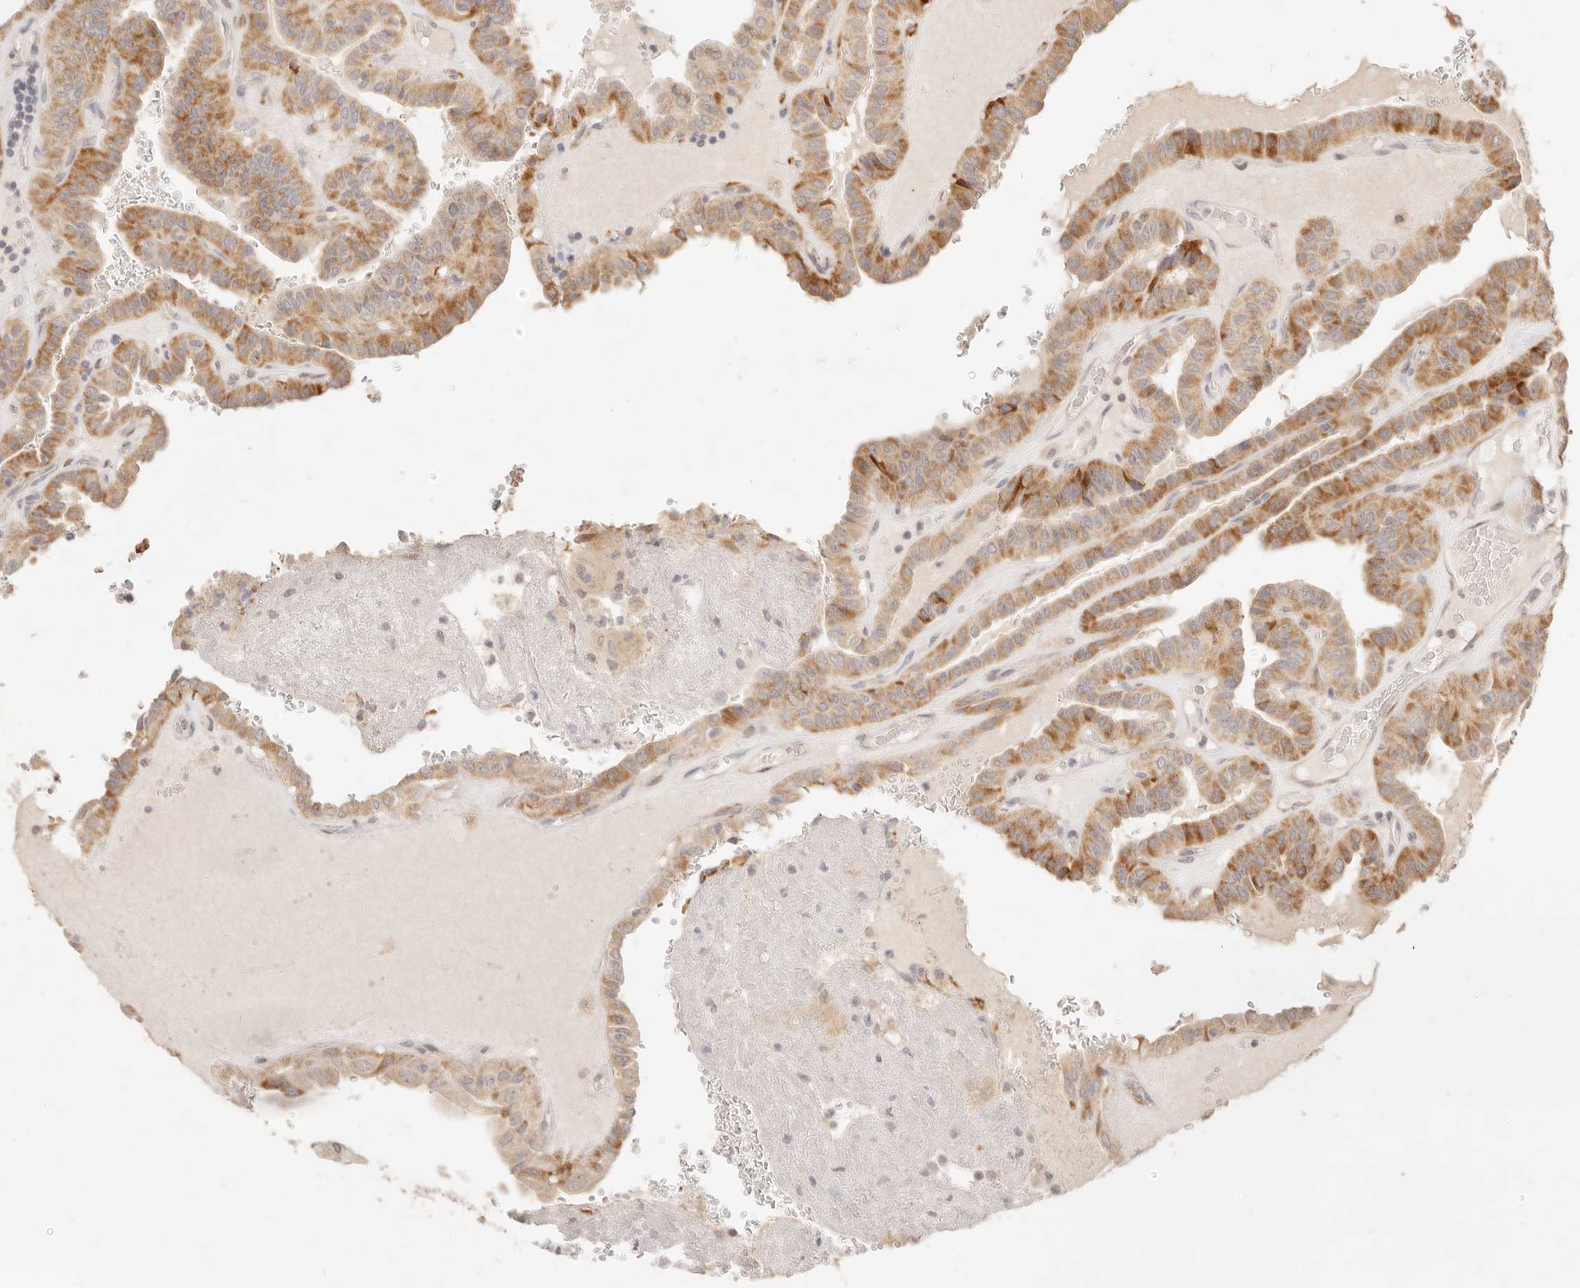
{"staining": {"intensity": "moderate", "quantity": ">75%", "location": "cytoplasmic/membranous"}, "tissue": "thyroid cancer", "cell_type": "Tumor cells", "image_type": "cancer", "snomed": [{"axis": "morphology", "description": "Papillary adenocarcinoma, NOS"}, {"axis": "topography", "description": "Thyroid gland"}], "caption": "This micrograph shows papillary adenocarcinoma (thyroid) stained with IHC to label a protein in brown. The cytoplasmic/membranous of tumor cells show moderate positivity for the protein. Nuclei are counter-stained blue.", "gene": "RUBCNL", "patient": {"sex": "male", "age": 77}}